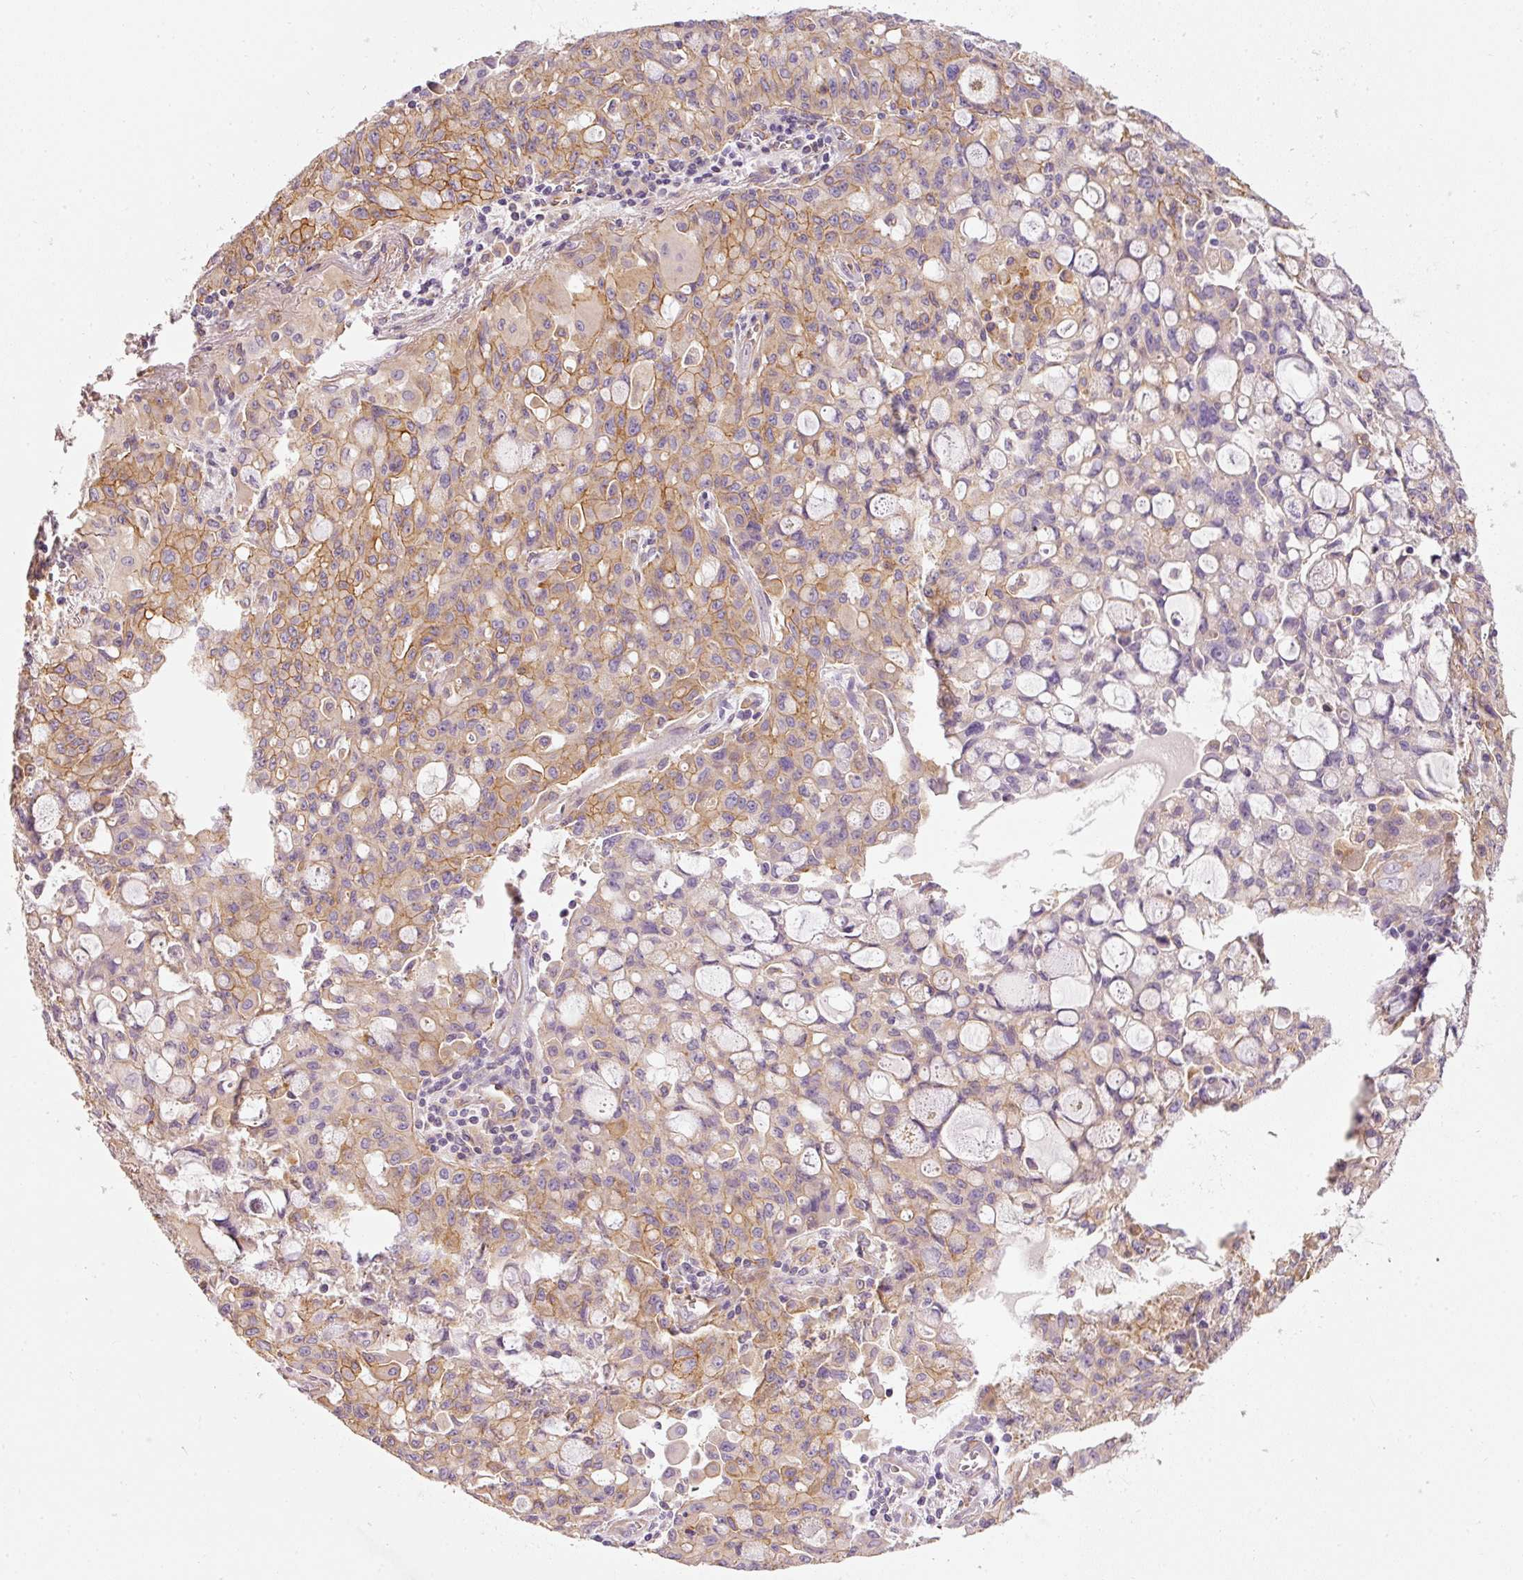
{"staining": {"intensity": "moderate", "quantity": ">75%", "location": "cytoplasmic/membranous"}, "tissue": "lung cancer", "cell_type": "Tumor cells", "image_type": "cancer", "snomed": [{"axis": "morphology", "description": "Adenocarcinoma, NOS"}, {"axis": "topography", "description": "Lung"}], "caption": "Adenocarcinoma (lung) stained with IHC demonstrates moderate cytoplasmic/membranous expression in about >75% of tumor cells.", "gene": "OSR2", "patient": {"sex": "female", "age": 44}}